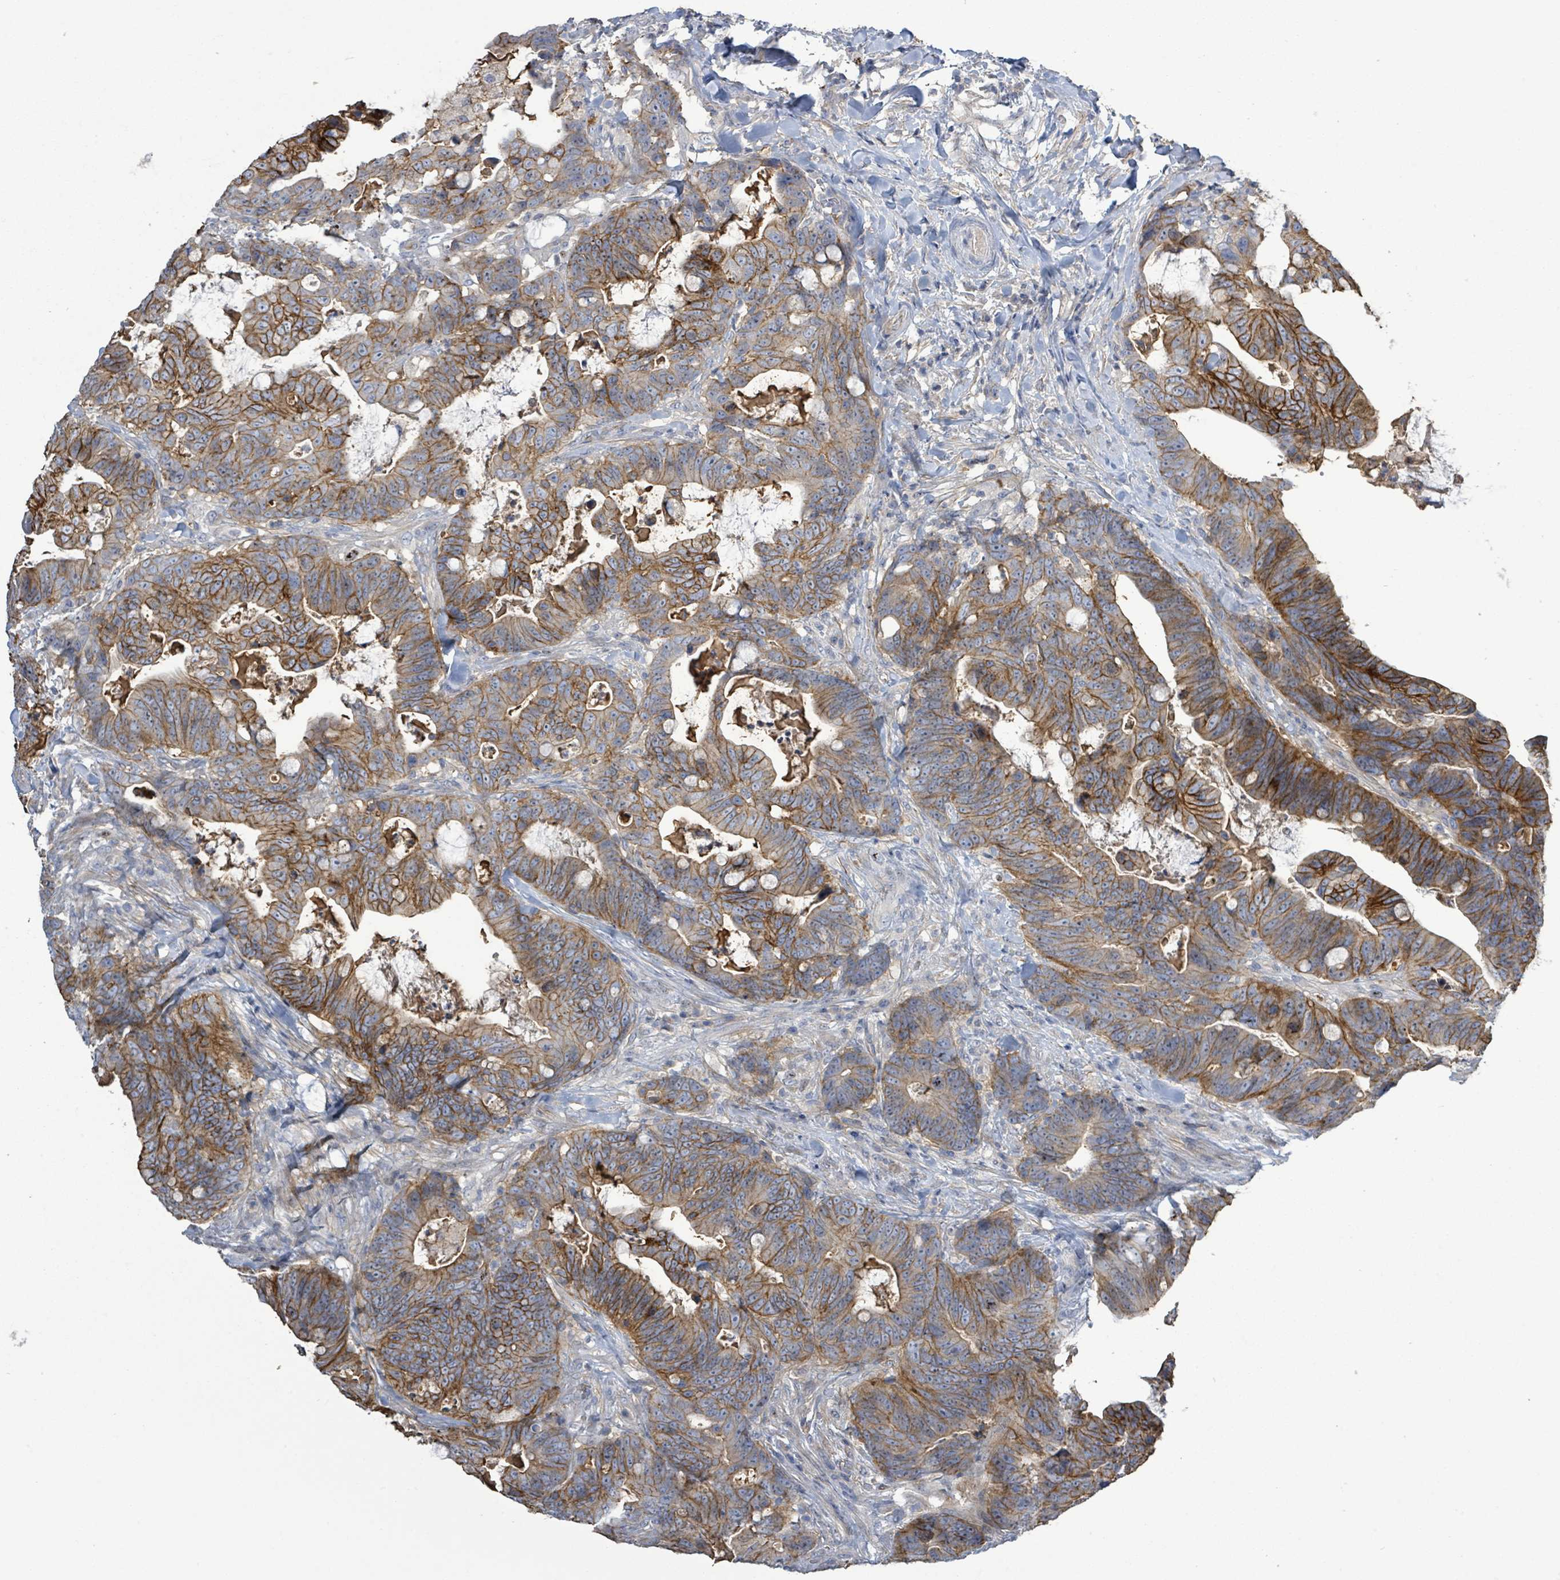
{"staining": {"intensity": "strong", "quantity": ">75%", "location": "cytoplasmic/membranous"}, "tissue": "colorectal cancer", "cell_type": "Tumor cells", "image_type": "cancer", "snomed": [{"axis": "morphology", "description": "Adenocarcinoma, NOS"}, {"axis": "topography", "description": "Colon"}], "caption": "The immunohistochemical stain shows strong cytoplasmic/membranous expression in tumor cells of colorectal cancer tissue. Immunohistochemistry (ihc) stains the protein of interest in brown and the nuclei are stained blue.", "gene": "KRAS", "patient": {"sex": "female", "age": 82}}